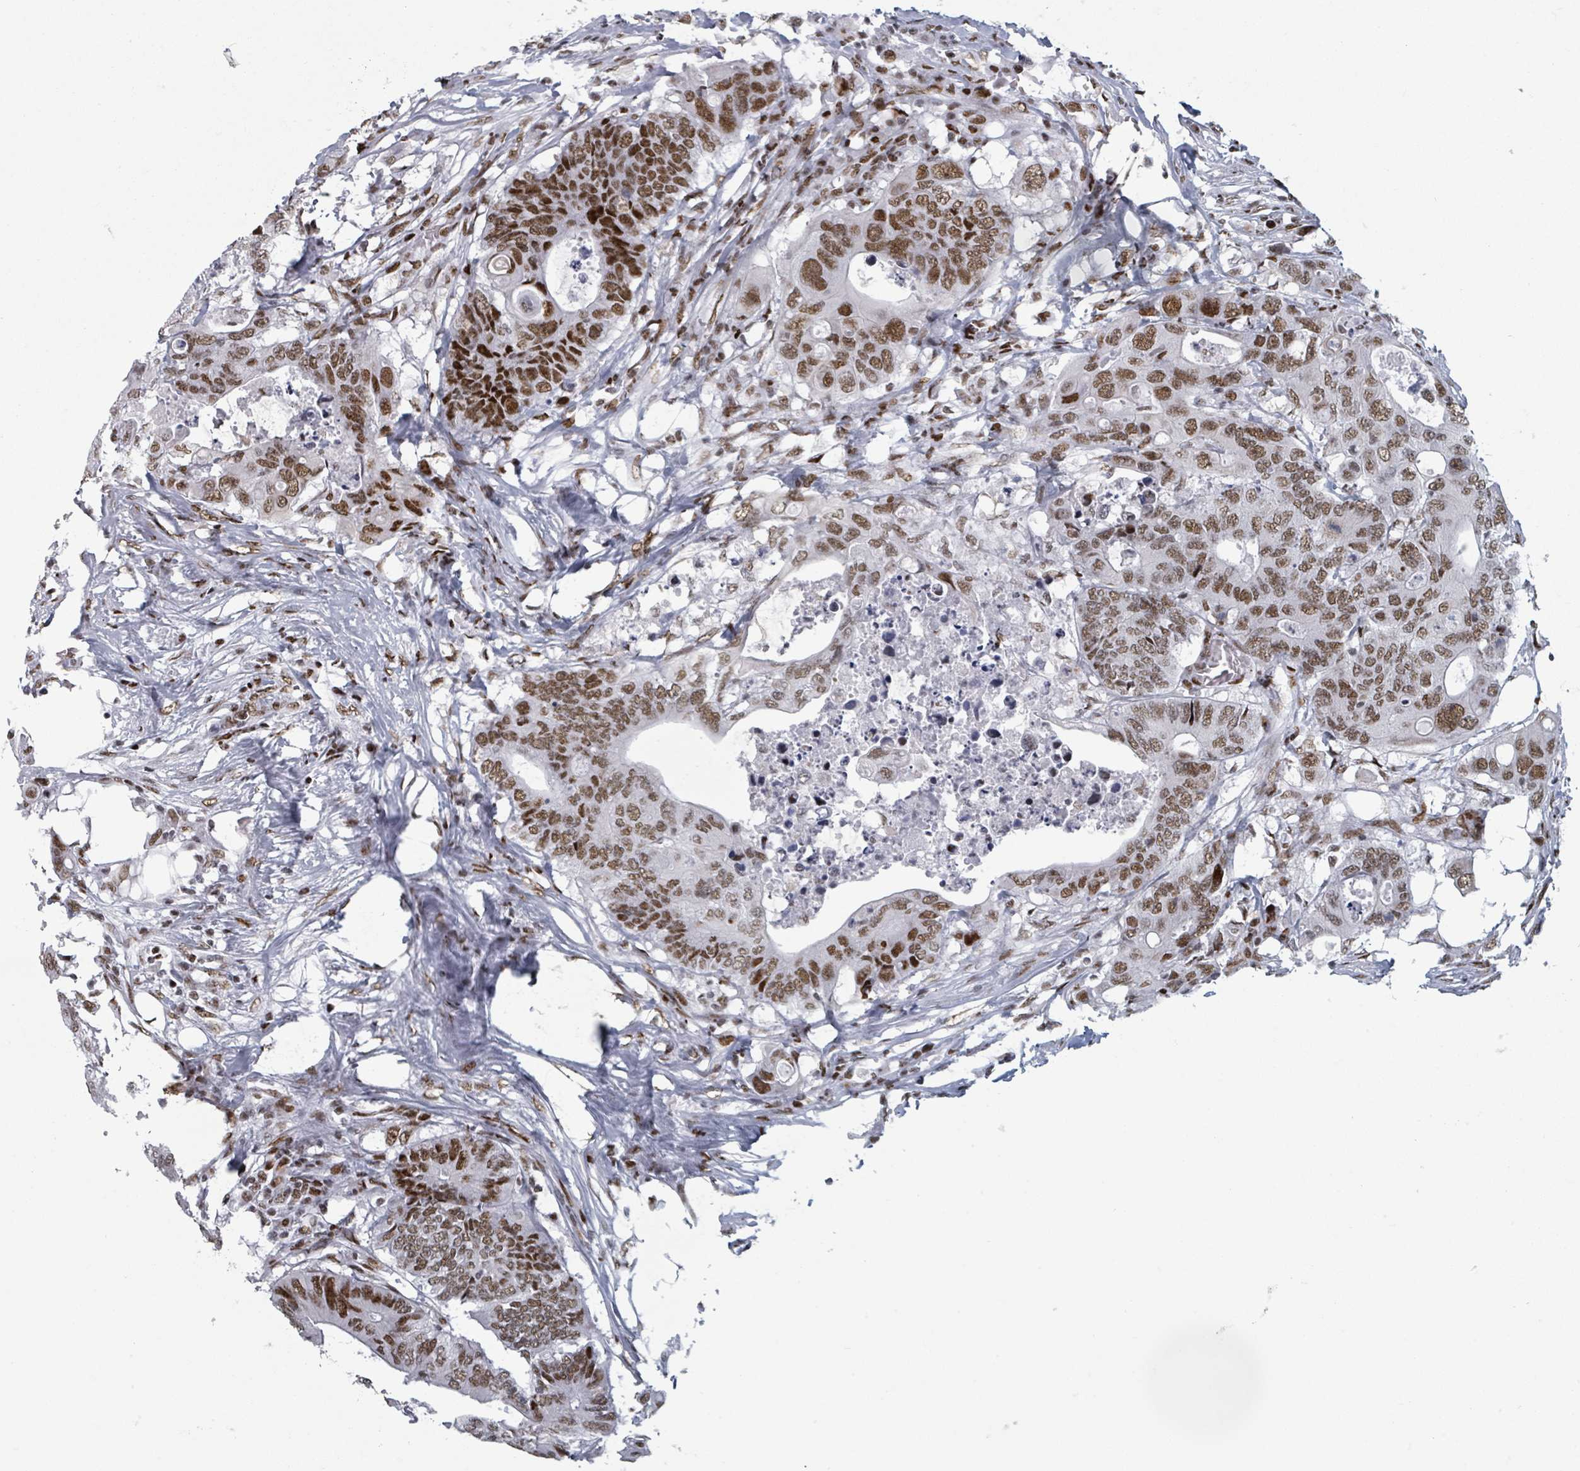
{"staining": {"intensity": "moderate", "quantity": ">75%", "location": "nuclear"}, "tissue": "colorectal cancer", "cell_type": "Tumor cells", "image_type": "cancer", "snomed": [{"axis": "morphology", "description": "Adenocarcinoma, NOS"}, {"axis": "topography", "description": "Colon"}], "caption": "Protein staining by immunohistochemistry exhibits moderate nuclear staining in about >75% of tumor cells in adenocarcinoma (colorectal).", "gene": "DHX16", "patient": {"sex": "male", "age": 71}}